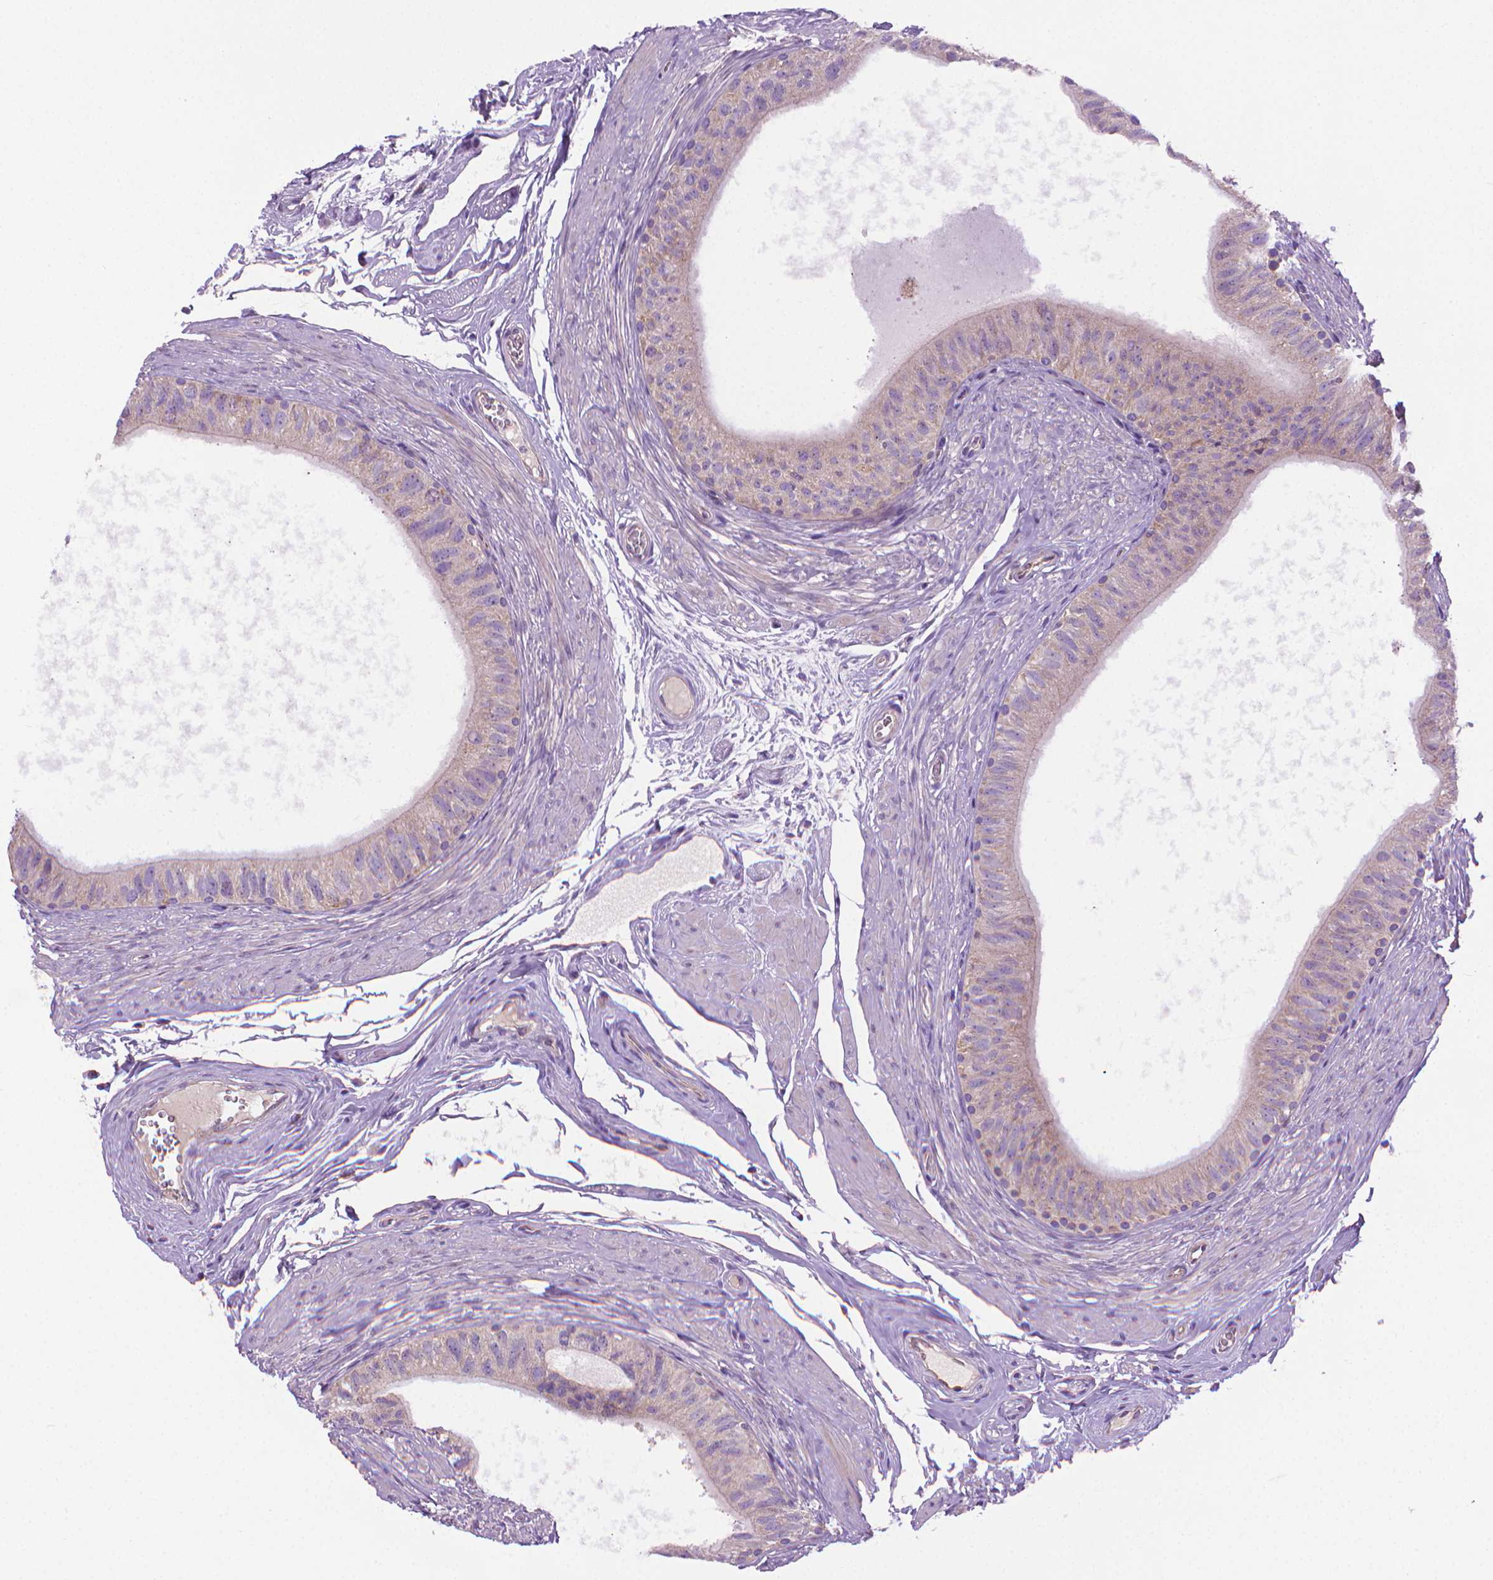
{"staining": {"intensity": "moderate", "quantity": "<25%", "location": "cytoplasmic/membranous"}, "tissue": "epididymis", "cell_type": "Glandular cells", "image_type": "normal", "snomed": [{"axis": "morphology", "description": "Normal tissue, NOS"}, {"axis": "topography", "description": "Epididymis"}], "caption": "A low amount of moderate cytoplasmic/membranous expression is seen in about <25% of glandular cells in normal epididymis. (IHC, brightfield microscopy, high magnification).", "gene": "SLC51B", "patient": {"sex": "male", "age": 36}}